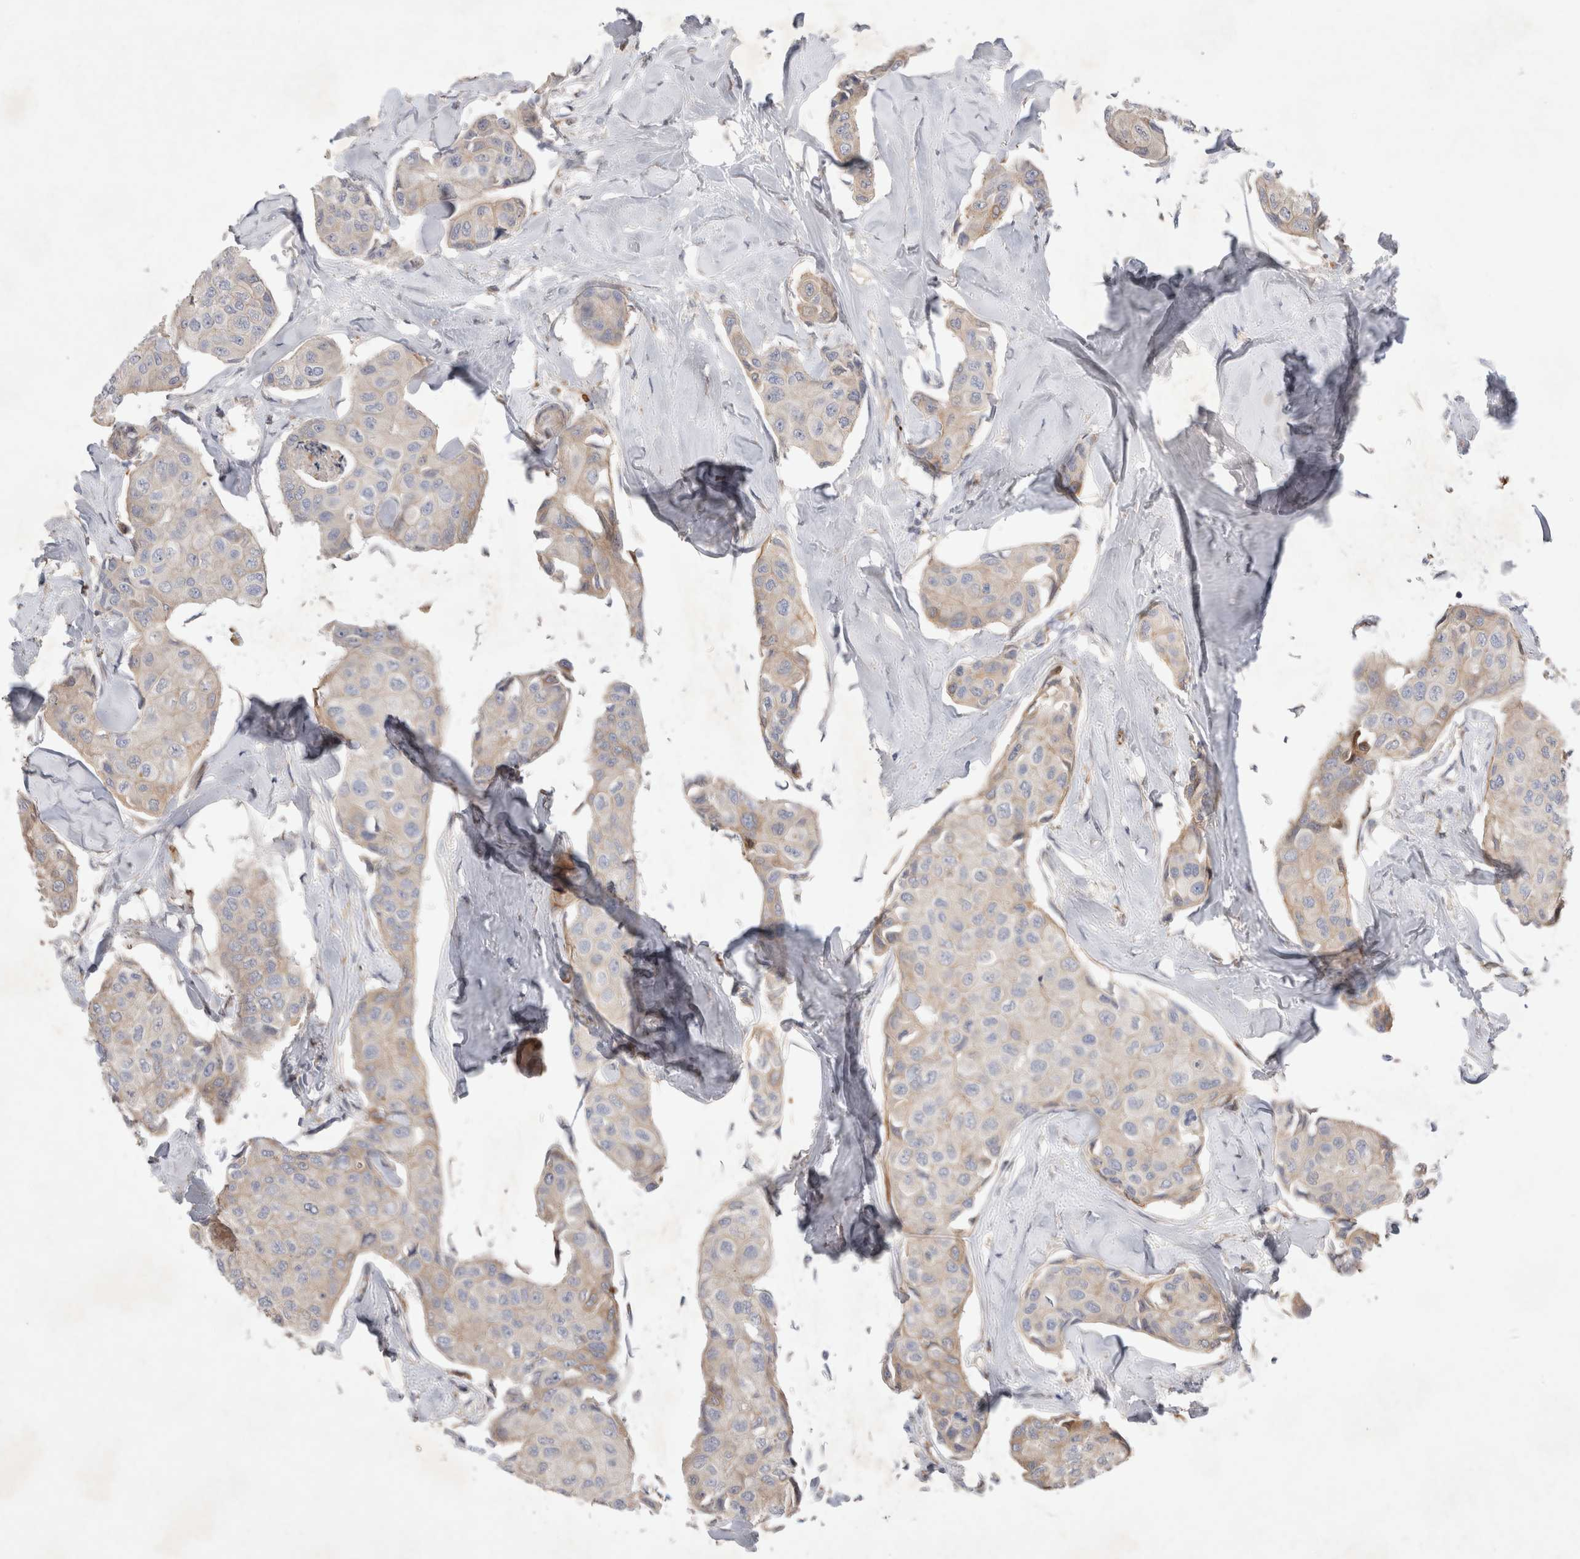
{"staining": {"intensity": "weak", "quantity": "25%-75%", "location": "cytoplasmic/membranous"}, "tissue": "breast cancer", "cell_type": "Tumor cells", "image_type": "cancer", "snomed": [{"axis": "morphology", "description": "Duct carcinoma"}, {"axis": "topography", "description": "Breast"}], "caption": "Protein staining of intraductal carcinoma (breast) tissue shows weak cytoplasmic/membranous staining in about 25%-75% of tumor cells.", "gene": "NMU", "patient": {"sex": "female", "age": 80}}